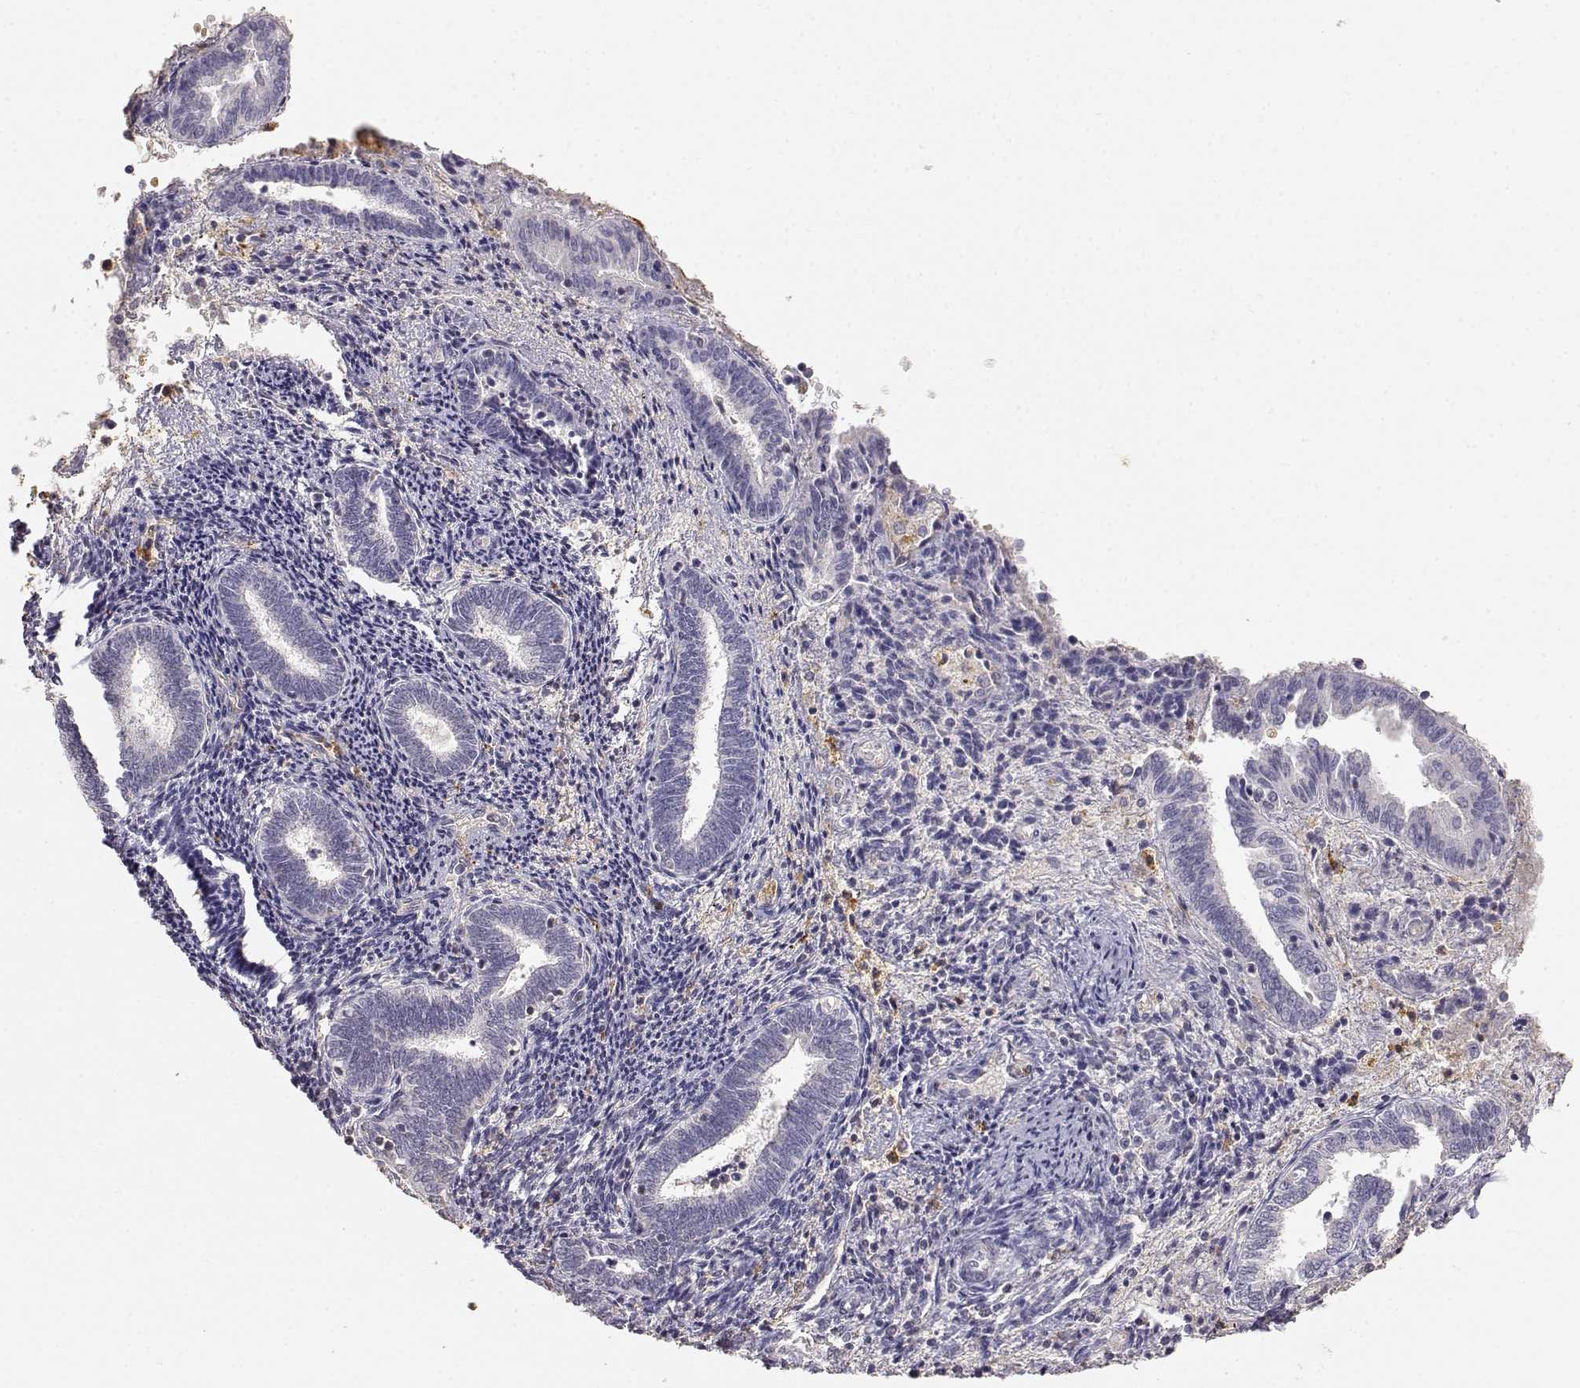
{"staining": {"intensity": "negative", "quantity": "none", "location": "none"}, "tissue": "endometrium", "cell_type": "Cells in endometrial stroma", "image_type": "normal", "snomed": [{"axis": "morphology", "description": "Normal tissue, NOS"}, {"axis": "topography", "description": "Endometrium"}], "caption": "The immunohistochemistry image has no significant staining in cells in endometrial stroma of endometrium. (DAB (3,3'-diaminobenzidine) immunohistochemistry (IHC) with hematoxylin counter stain).", "gene": "TNFRSF10C", "patient": {"sex": "female", "age": 42}}